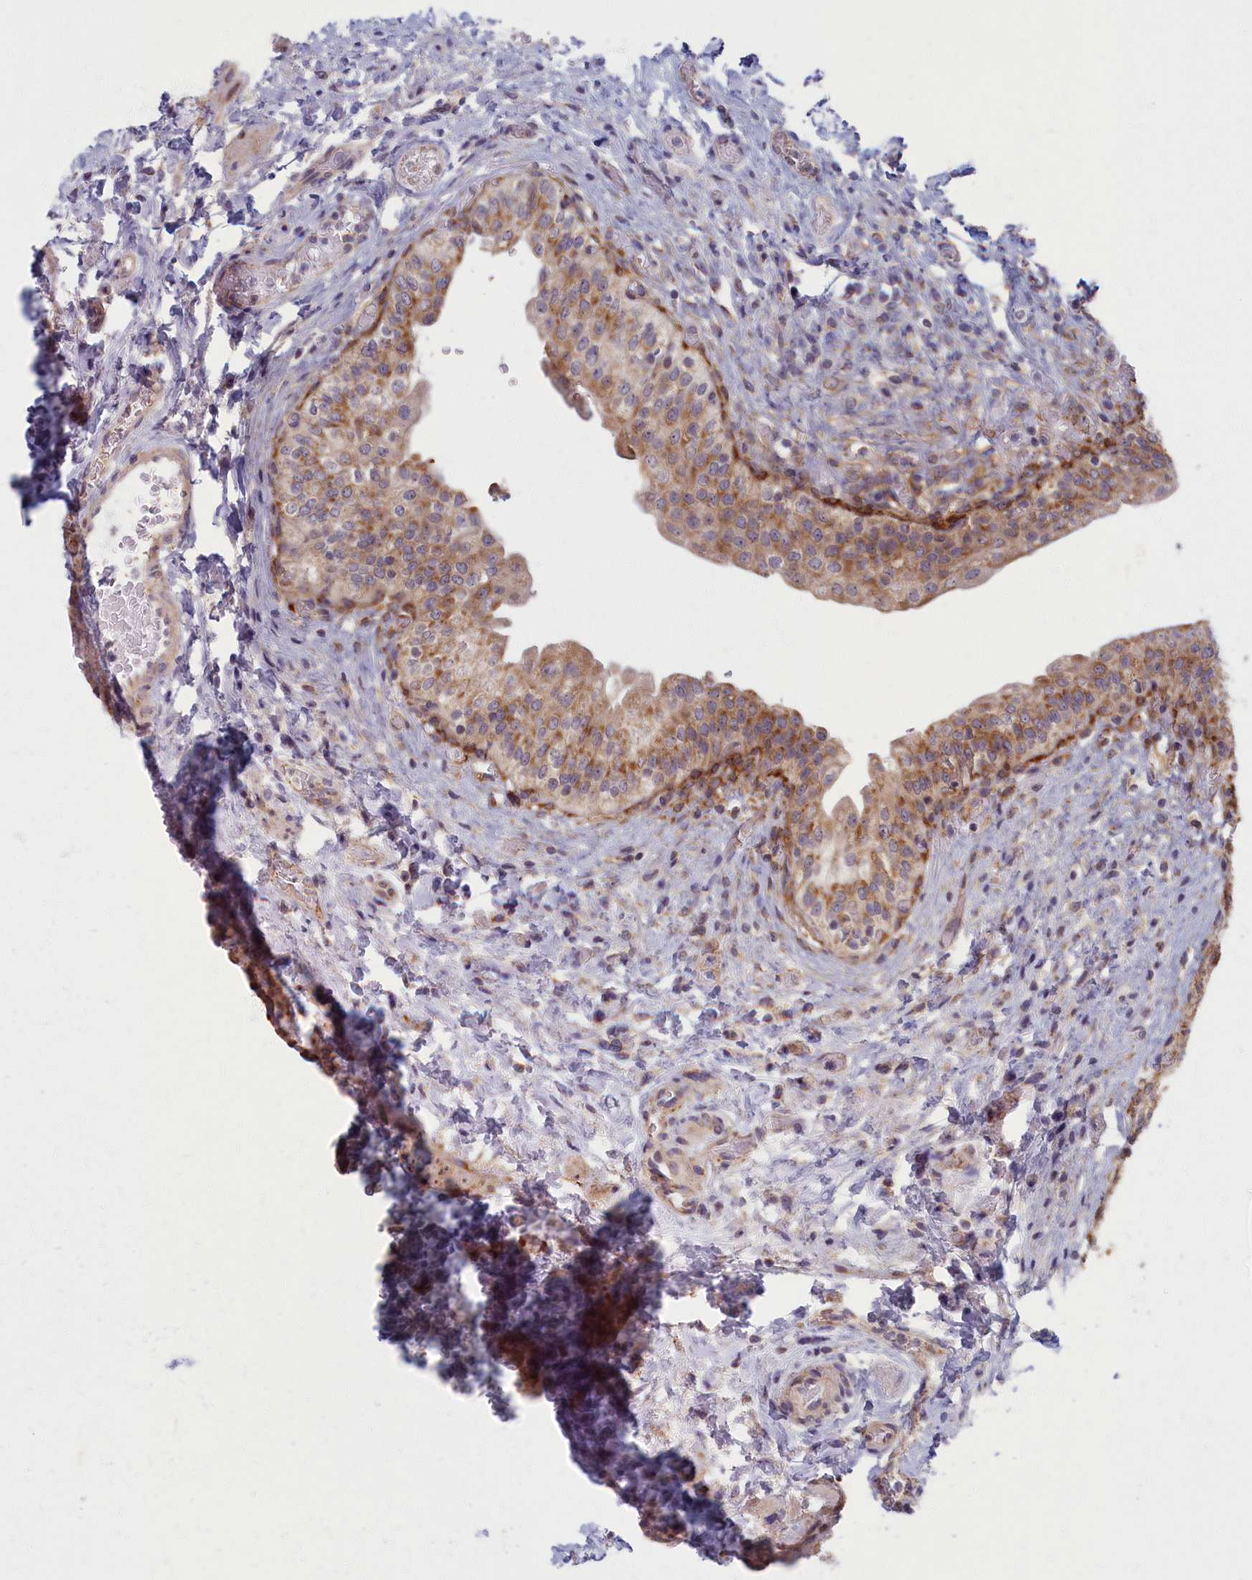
{"staining": {"intensity": "moderate", "quantity": ">75%", "location": "cytoplasmic/membranous"}, "tissue": "urinary bladder", "cell_type": "Urothelial cells", "image_type": "normal", "snomed": [{"axis": "morphology", "description": "Normal tissue, NOS"}, {"axis": "topography", "description": "Urinary bladder"}], "caption": "Immunohistochemistry photomicrograph of unremarkable urinary bladder stained for a protein (brown), which displays medium levels of moderate cytoplasmic/membranous expression in about >75% of urothelial cells.", "gene": "MRPS25", "patient": {"sex": "male", "age": 69}}